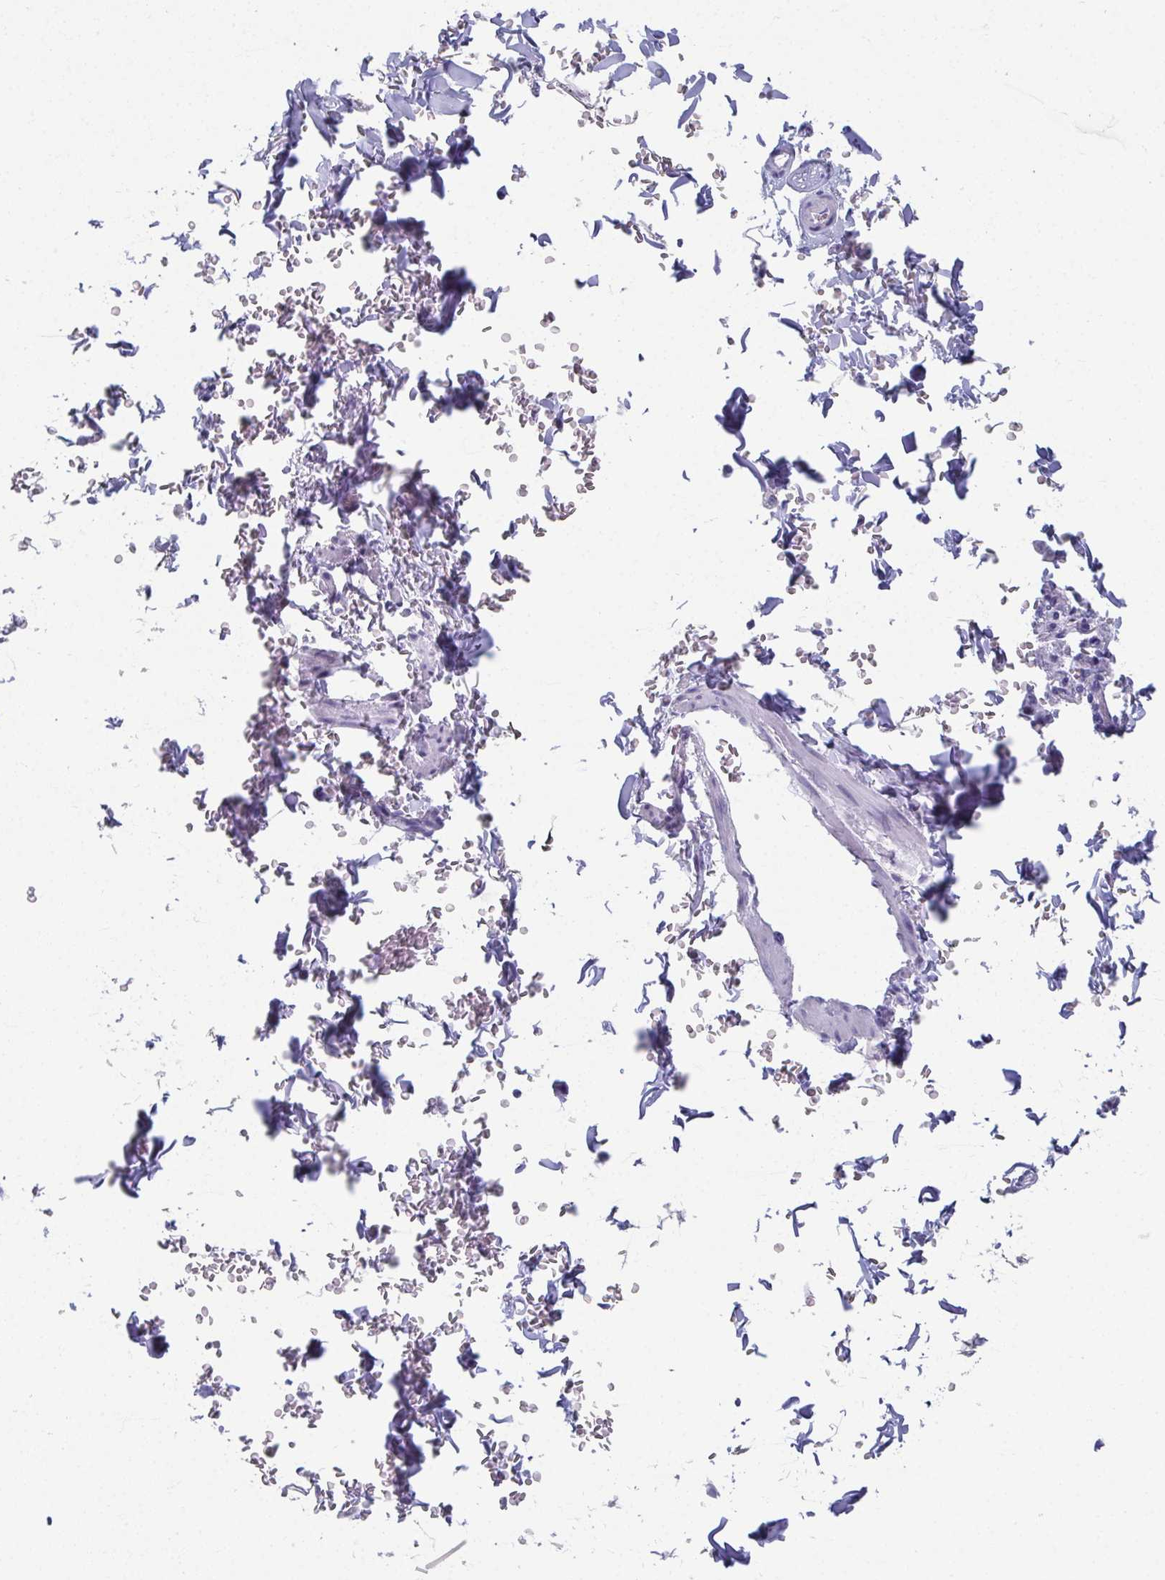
{"staining": {"intensity": "negative", "quantity": "none", "location": "none"}, "tissue": "soft tissue", "cell_type": "Chondrocytes", "image_type": "normal", "snomed": [{"axis": "morphology", "description": "Normal tissue, NOS"}, {"axis": "topography", "description": "Cartilage tissue"}, {"axis": "topography", "description": "Bronchus"}, {"axis": "topography", "description": "Peripheral nerve tissue"}], "caption": "The image reveals no significant staining in chondrocytes of soft tissue.", "gene": "GHRL", "patient": {"sex": "male", "age": 67}}